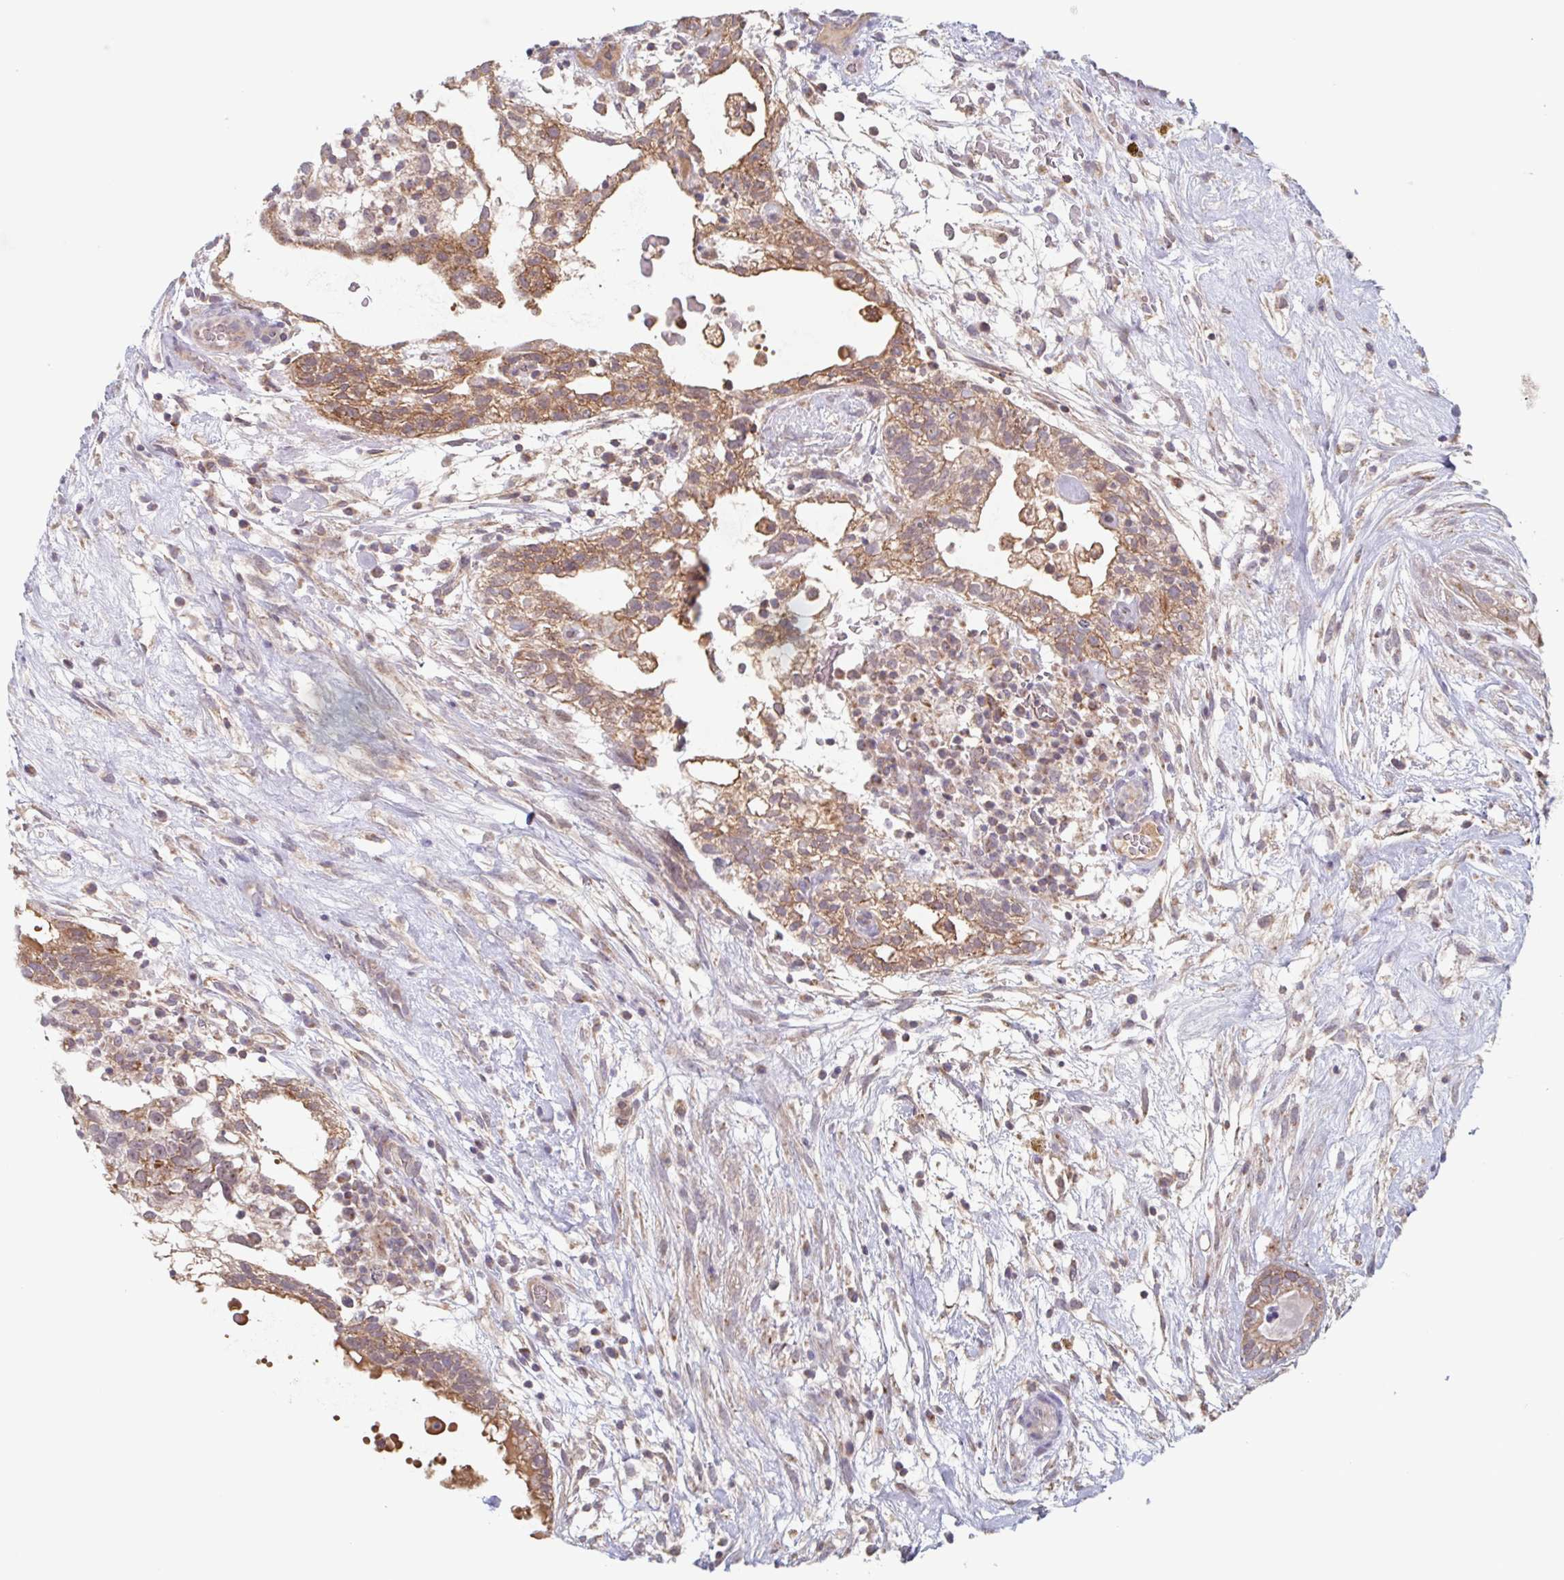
{"staining": {"intensity": "moderate", "quantity": ">75%", "location": "cytoplasmic/membranous"}, "tissue": "testis cancer", "cell_type": "Tumor cells", "image_type": "cancer", "snomed": [{"axis": "morphology", "description": "Carcinoma, Embryonal, NOS"}, {"axis": "topography", "description": "Testis"}], "caption": "The micrograph demonstrates a brown stain indicating the presence of a protein in the cytoplasmic/membranous of tumor cells in testis cancer. The staining was performed using DAB to visualize the protein expression in brown, while the nuclei were stained in blue with hematoxylin (Magnification: 20x).", "gene": "SURF1", "patient": {"sex": "male", "age": 32}}